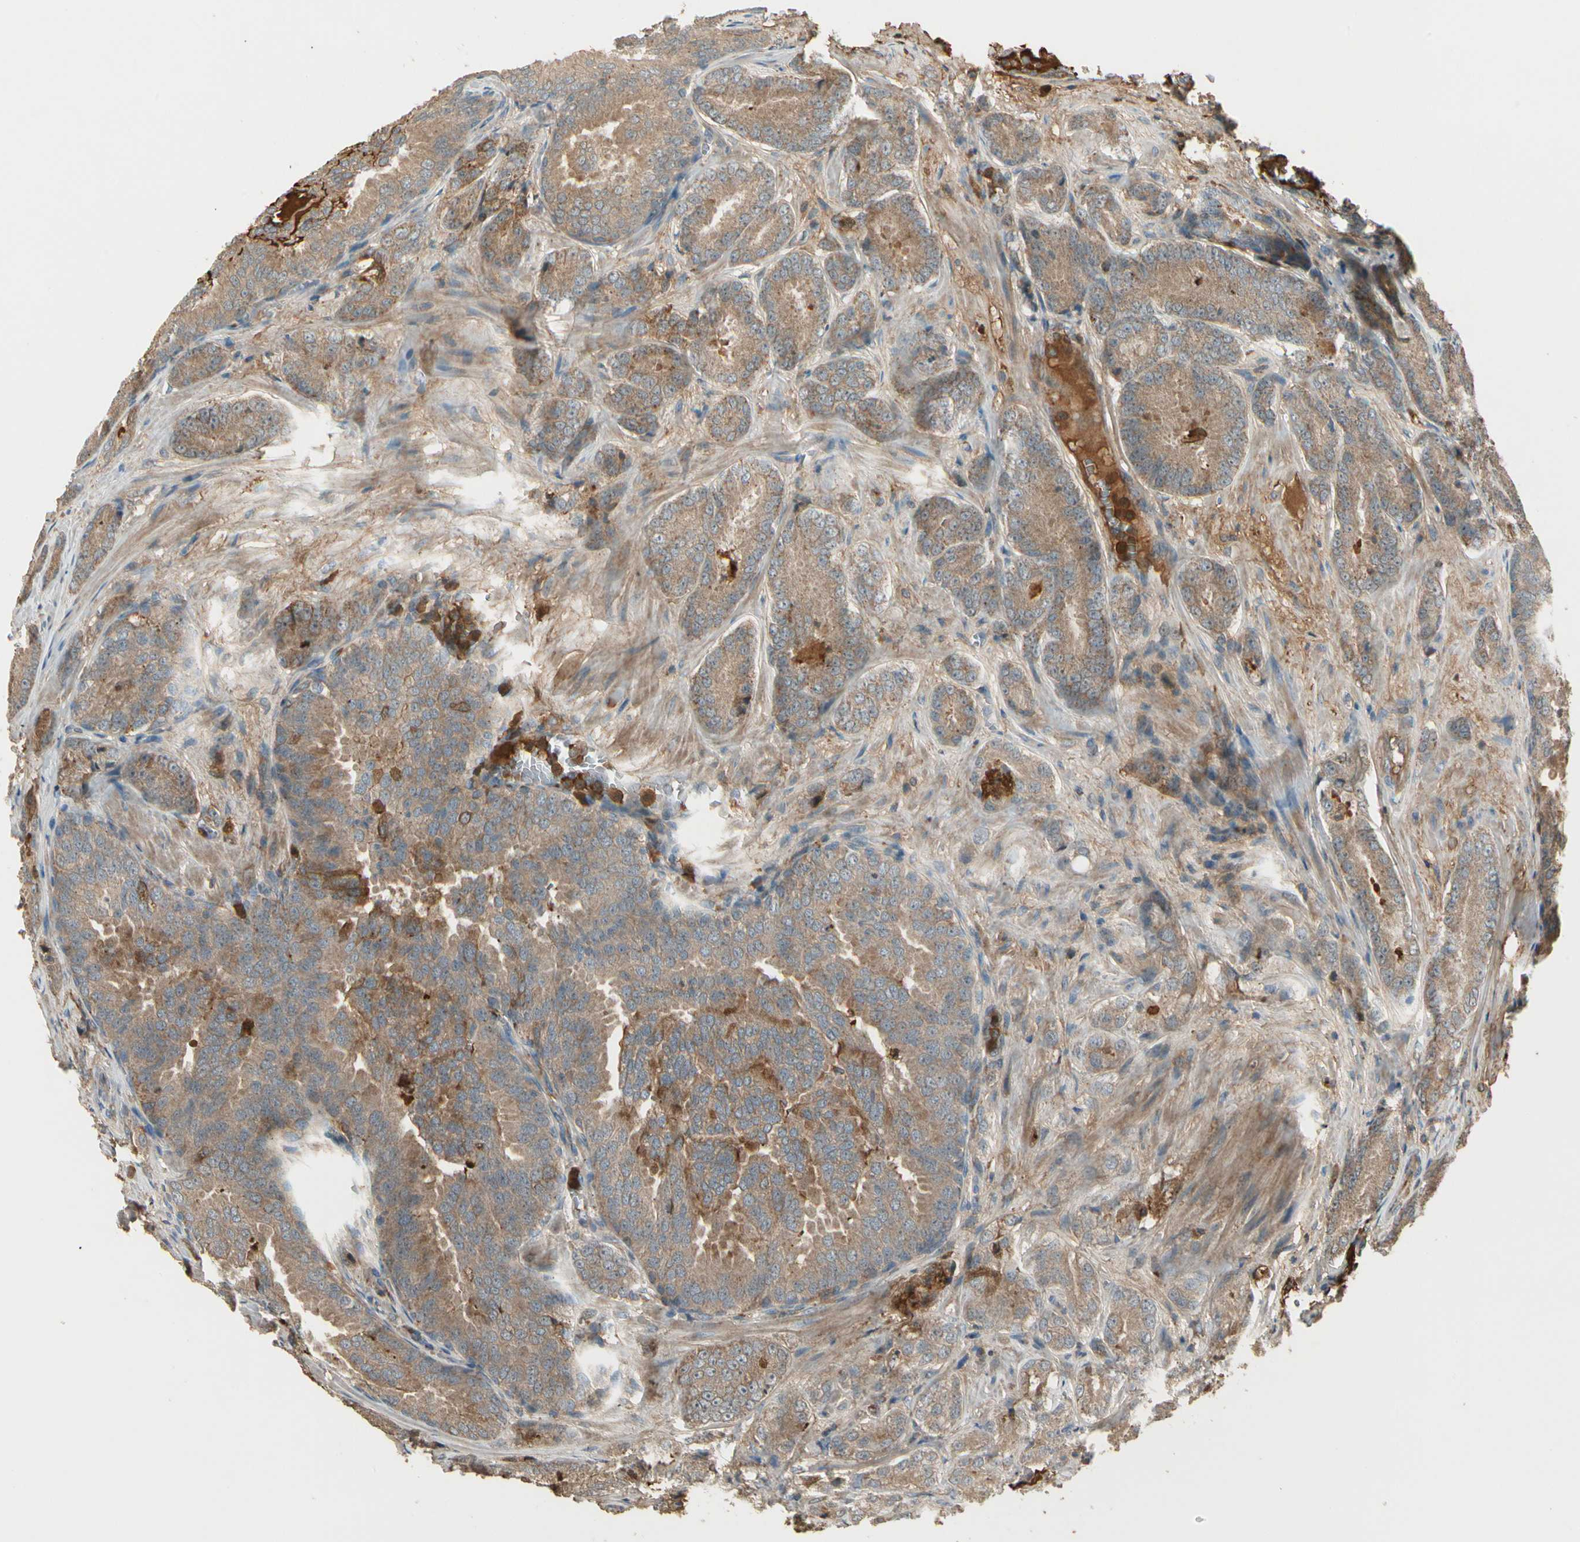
{"staining": {"intensity": "weak", "quantity": ">75%", "location": "cytoplasmic/membranous"}, "tissue": "prostate cancer", "cell_type": "Tumor cells", "image_type": "cancer", "snomed": [{"axis": "morphology", "description": "Adenocarcinoma, High grade"}, {"axis": "topography", "description": "Prostate"}], "caption": "IHC image of prostate high-grade adenocarcinoma stained for a protein (brown), which exhibits low levels of weak cytoplasmic/membranous staining in approximately >75% of tumor cells.", "gene": "STX11", "patient": {"sex": "male", "age": 64}}